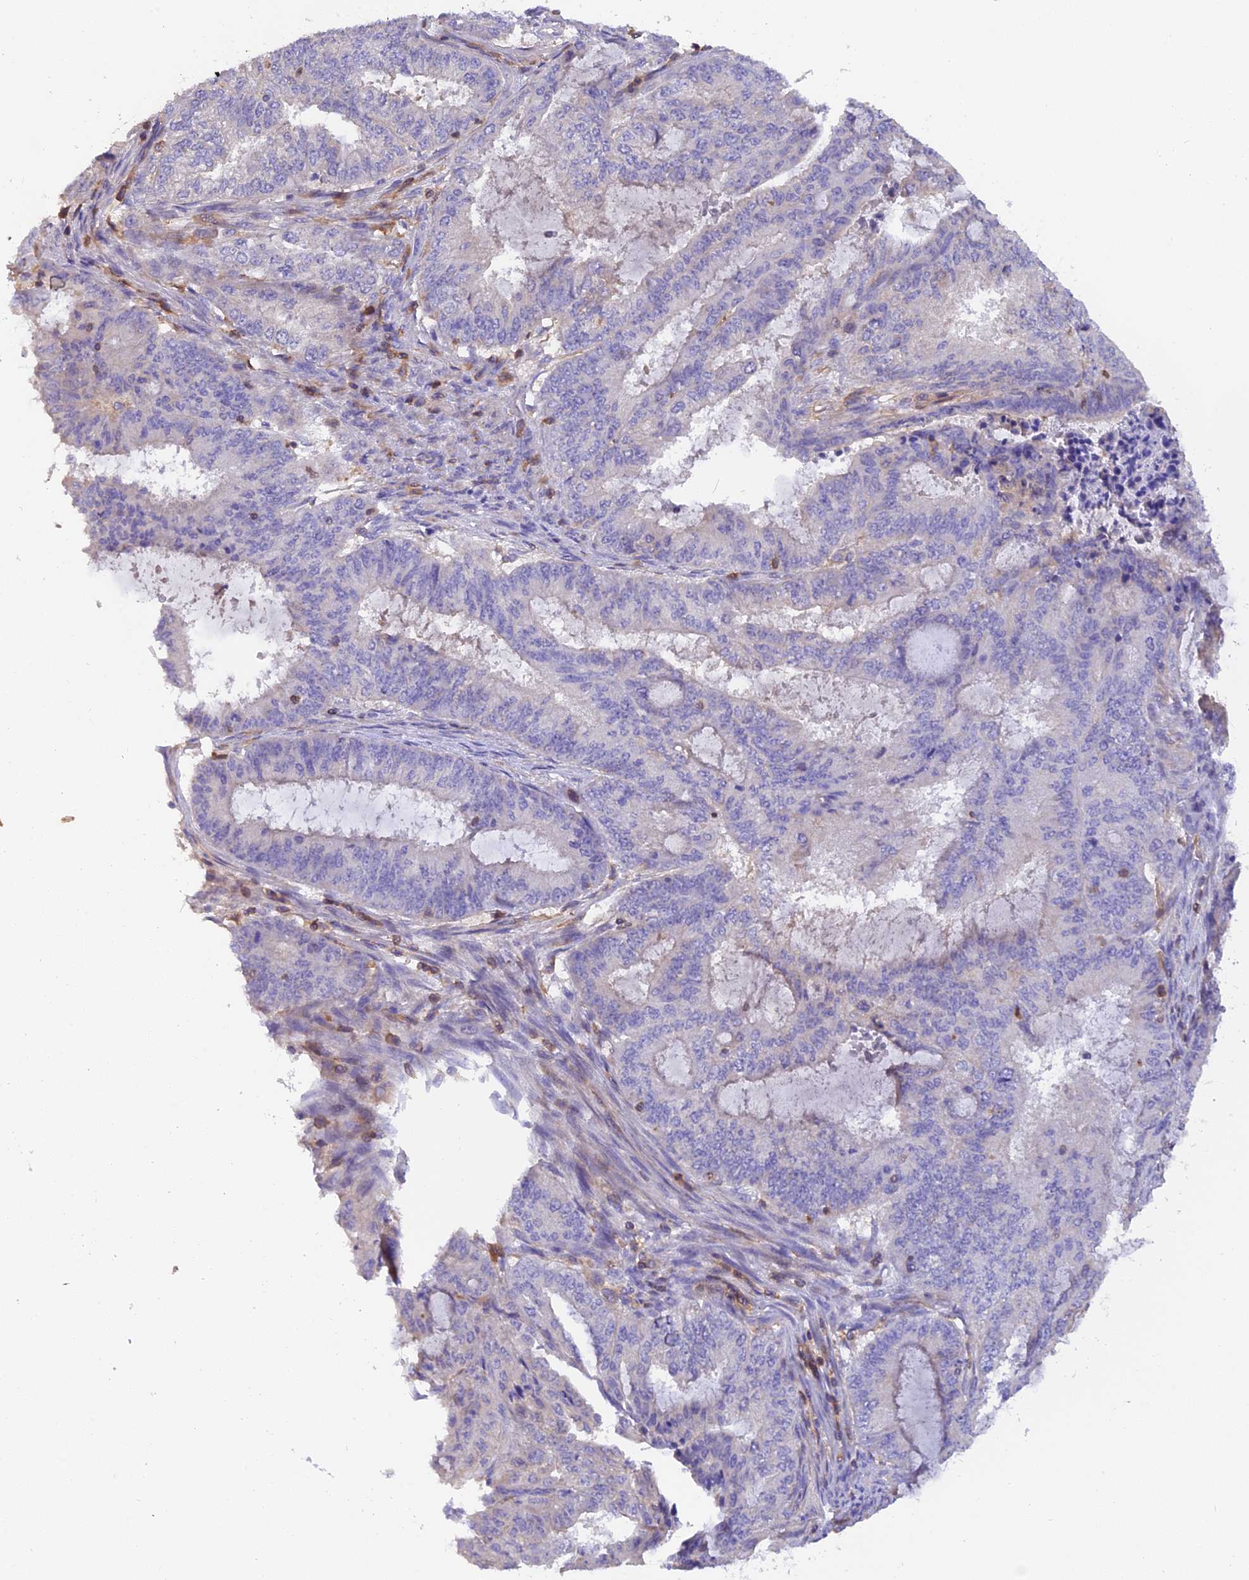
{"staining": {"intensity": "negative", "quantity": "none", "location": "none"}, "tissue": "endometrial cancer", "cell_type": "Tumor cells", "image_type": "cancer", "snomed": [{"axis": "morphology", "description": "Adenocarcinoma, NOS"}, {"axis": "topography", "description": "Endometrium"}], "caption": "Immunohistochemistry (IHC) micrograph of neoplastic tissue: human endometrial adenocarcinoma stained with DAB (3,3'-diaminobenzidine) demonstrates no significant protein positivity in tumor cells. Nuclei are stained in blue.", "gene": "LPXN", "patient": {"sex": "female", "age": 51}}